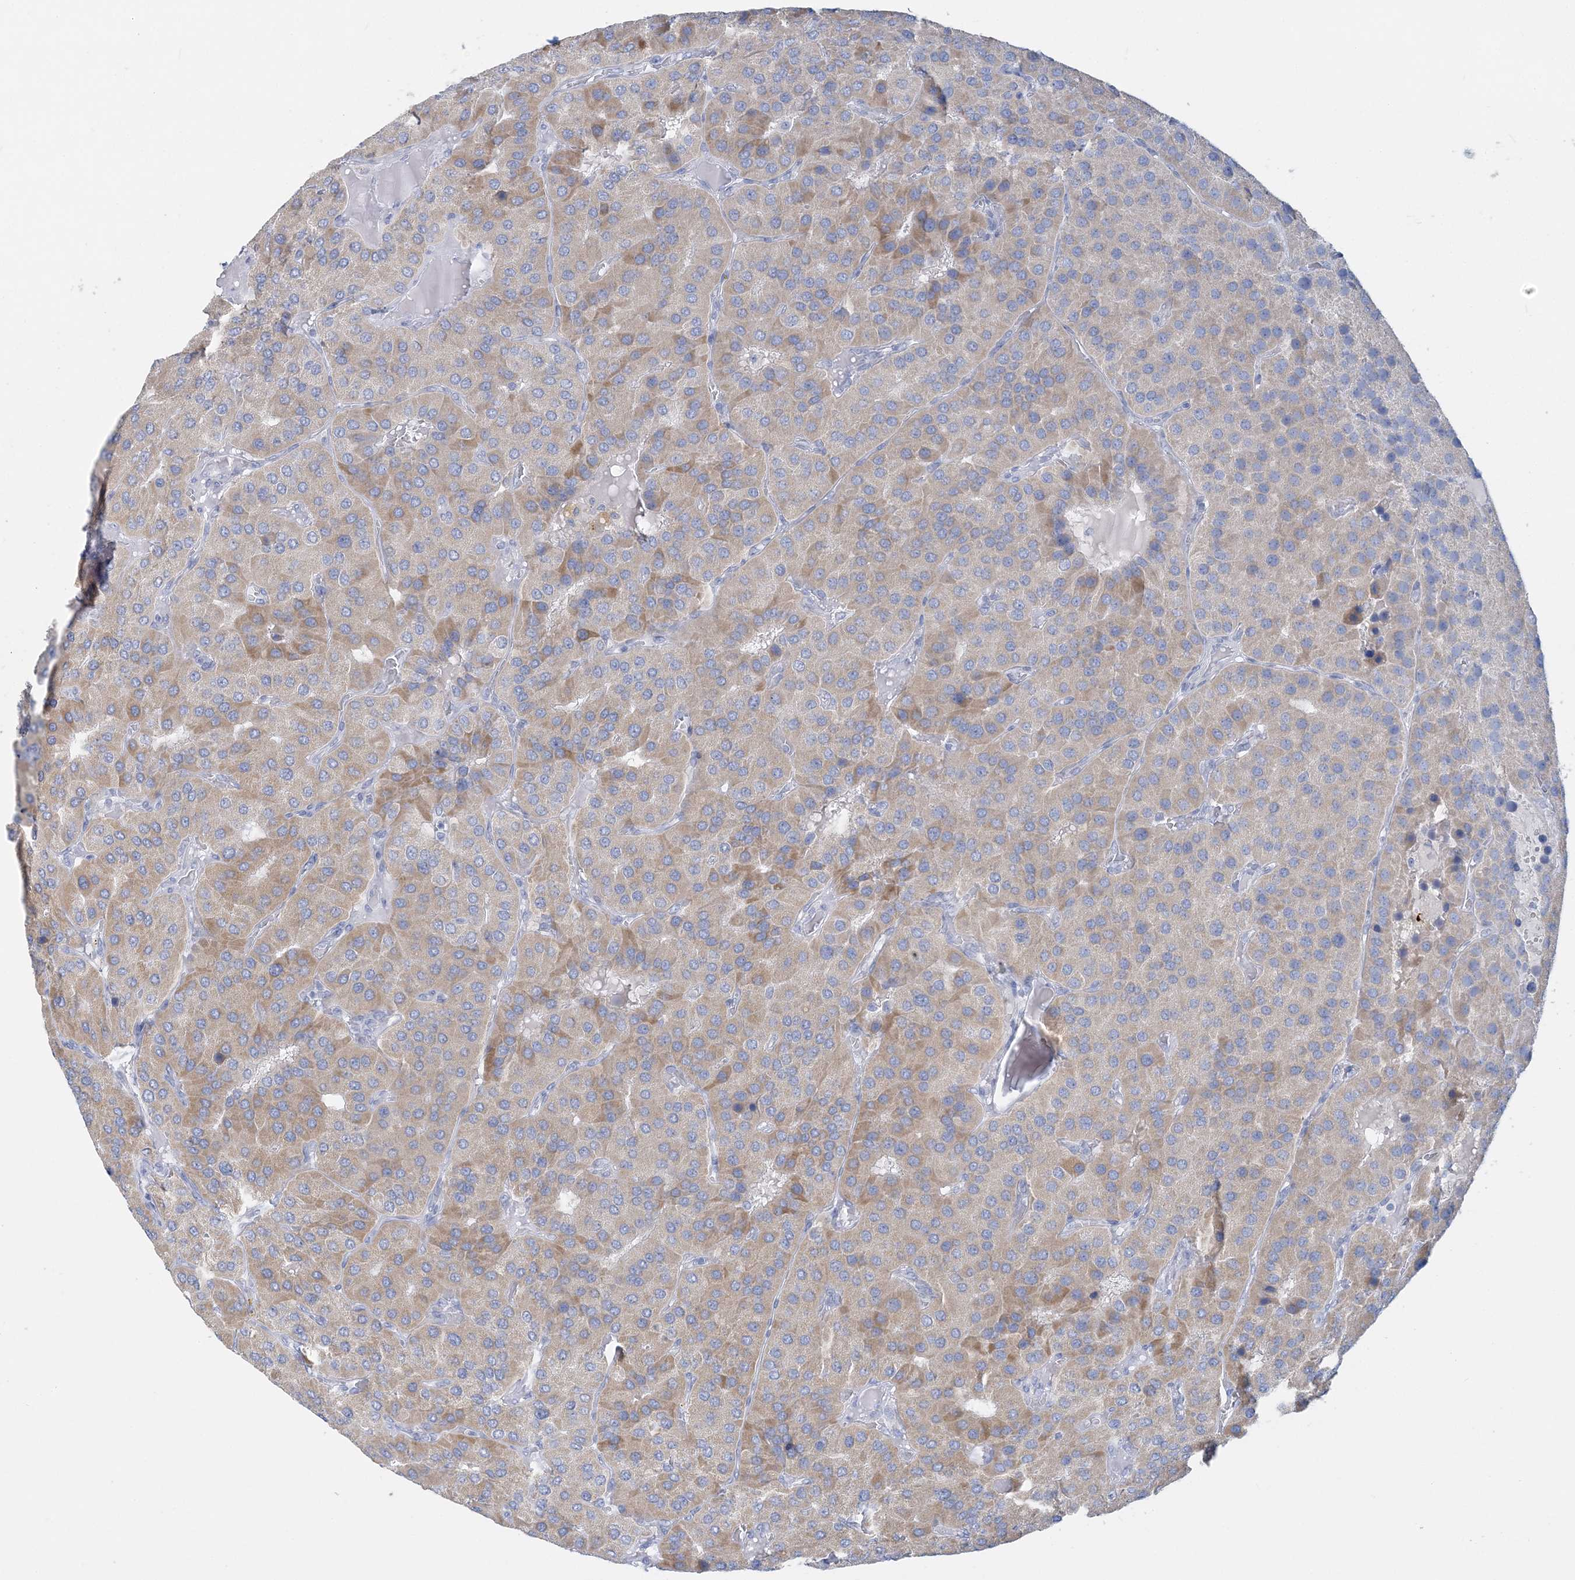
{"staining": {"intensity": "weak", "quantity": "25%-75%", "location": "cytoplasmic/membranous"}, "tissue": "parathyroid gland", "cell_type": "Glandular cells", "image_type": "normal", "snomed": [{"axis": "morphology", "description": "Normal tissue, NOS"}, {"axis": "morphology", "description": "Adenoma, NOS"}, {"axis": "topography", "description": "Parathyroid gland"}], "caption": "Brown immunohistochemical staining in normal human parathyroid gland displays weak cytoplasmic/membranous positivity in about 25%-75% of glandular cells.", "gene": "ENSG00000288637", "patient": {"sex": "female", "age": 86}}